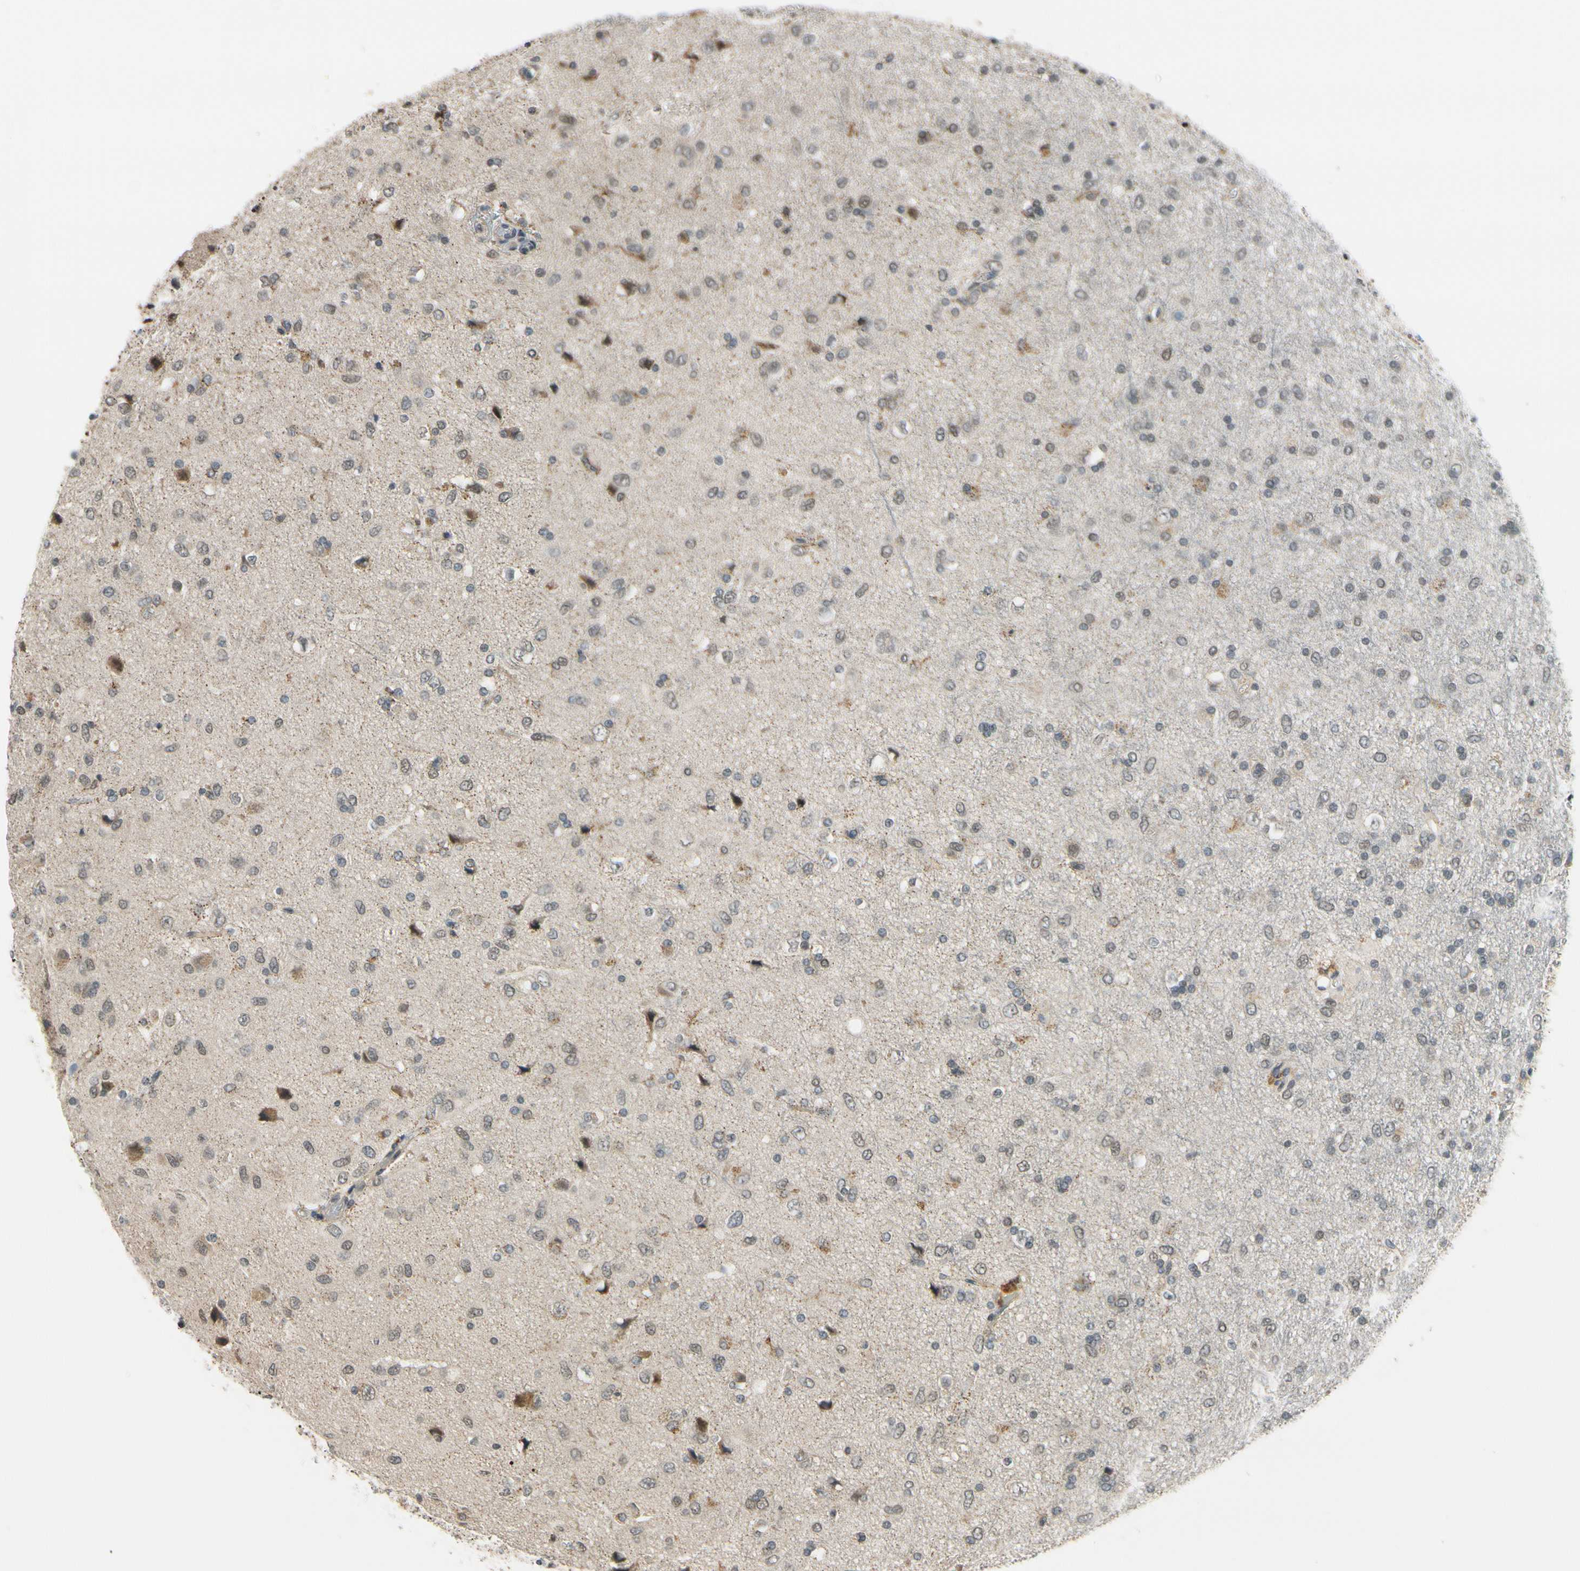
{"staining": {"intensity": "moderate", "quantity": "<25%", "location": "nuclear"}, "tissue": "glioma", "cell_type": "Tumor cells", "image_type": "cancer", "snomed": [{"axis": "morphology", "description": "Glioma, malignant, Low grade"}, {"axis": "topography", "description": "Brain"}], "caption": "This is an image of immunohistochemistry (IHC) staining of glioma, which shows moderate expression in the nuclear of tumor cells.", "gene": "TAF12", "patient": {"sex": "male", "age": 77}}